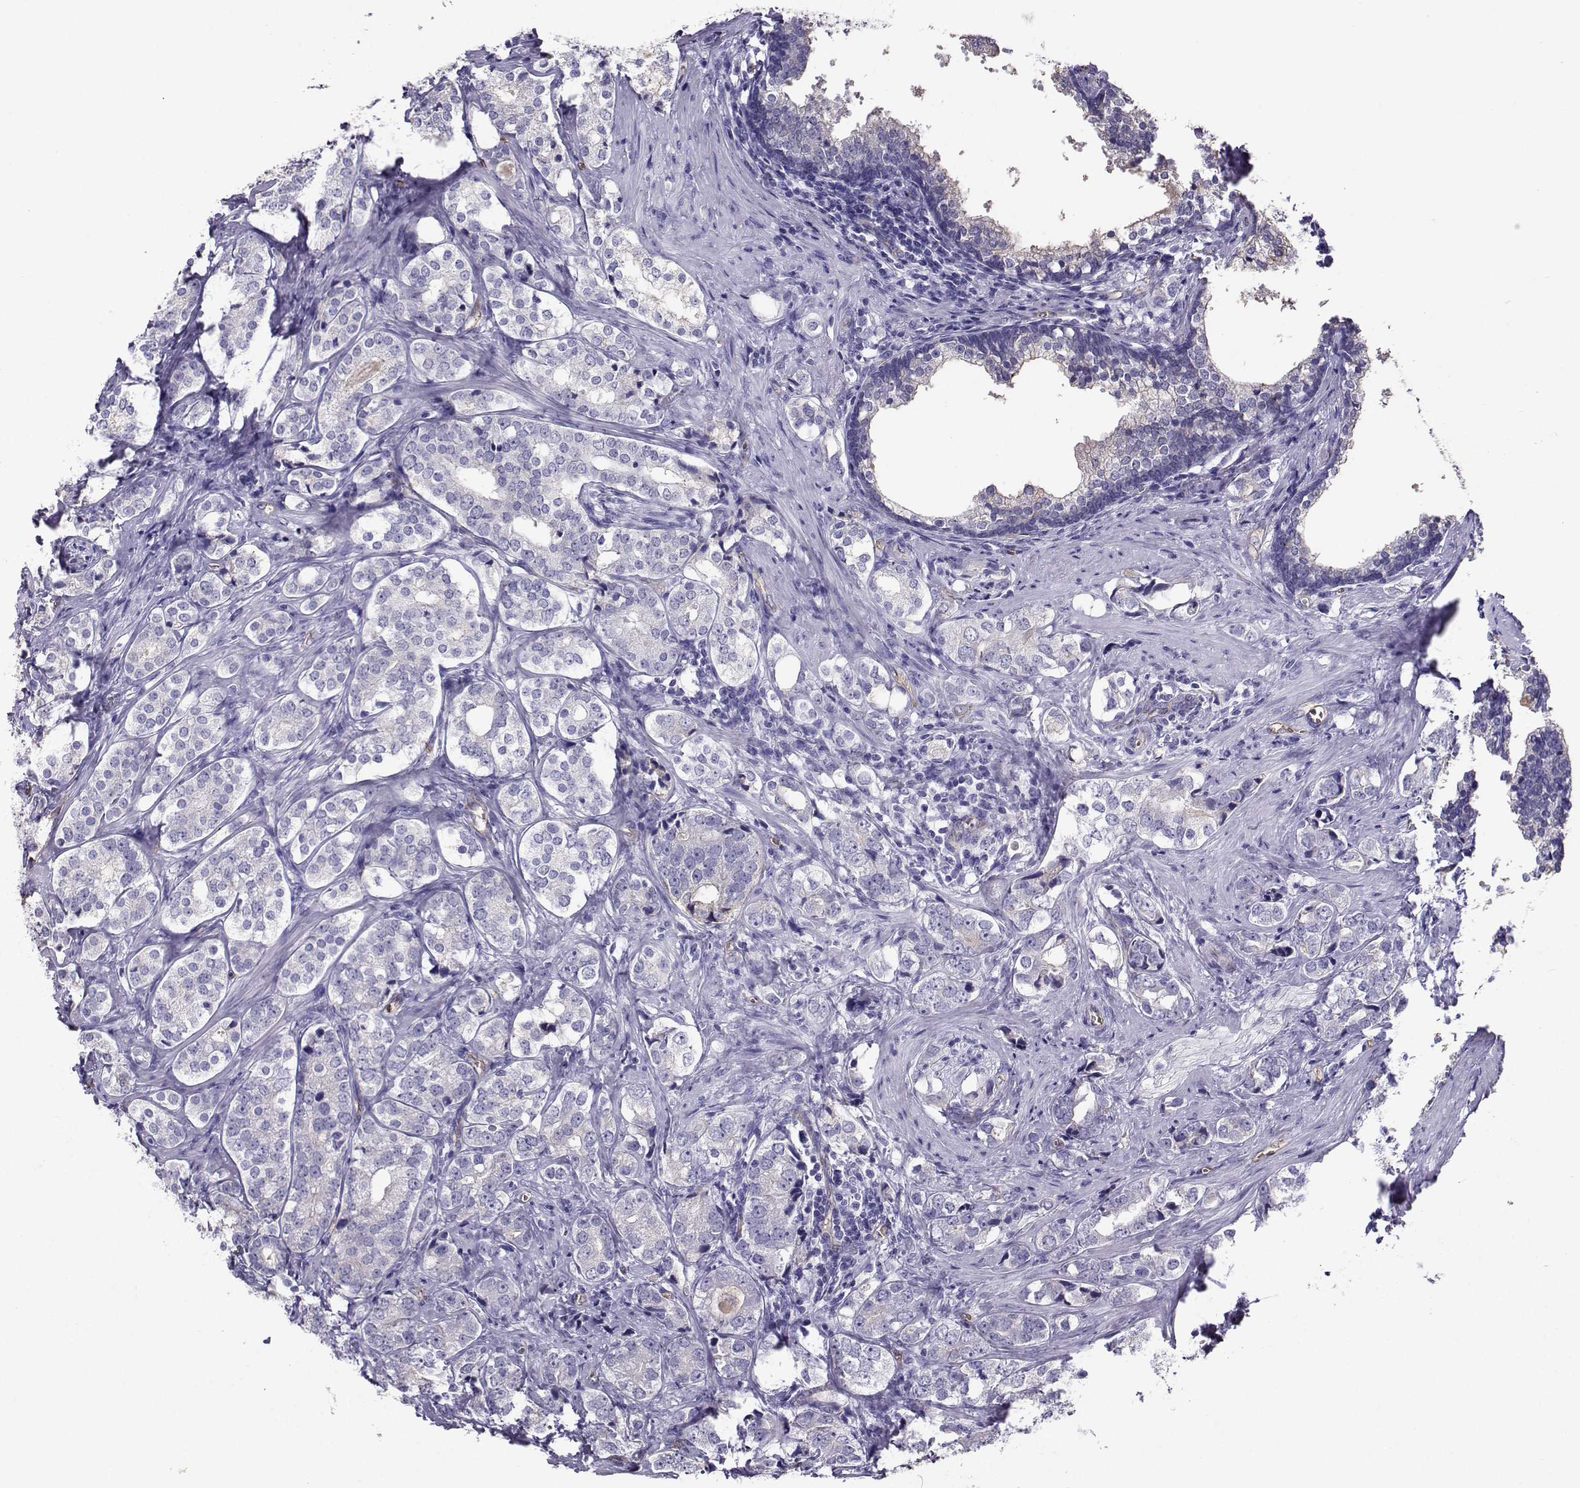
{"staining": {"intensity": "weak", "quantity": "<25%", "location": "cytoplasmic/membranous"}, "tissue": "prostate cancer", "cell_type": "Tumor cells", "image_type": "cancer", "snomed": [{"axis": "morphology", "description": "Adenocarcinoma, NOS"}, {"axis": "topography", "description": "Prostate and seminal vesicle, NOS"}], "caption": "Protein analysis of adenocarcinoma (prostate) exhibits no significant positivity in tumor cells. Nuclei are stained in blue.", "gene": "CLUL1", "patient": {"sex": "male", "age": 63}}